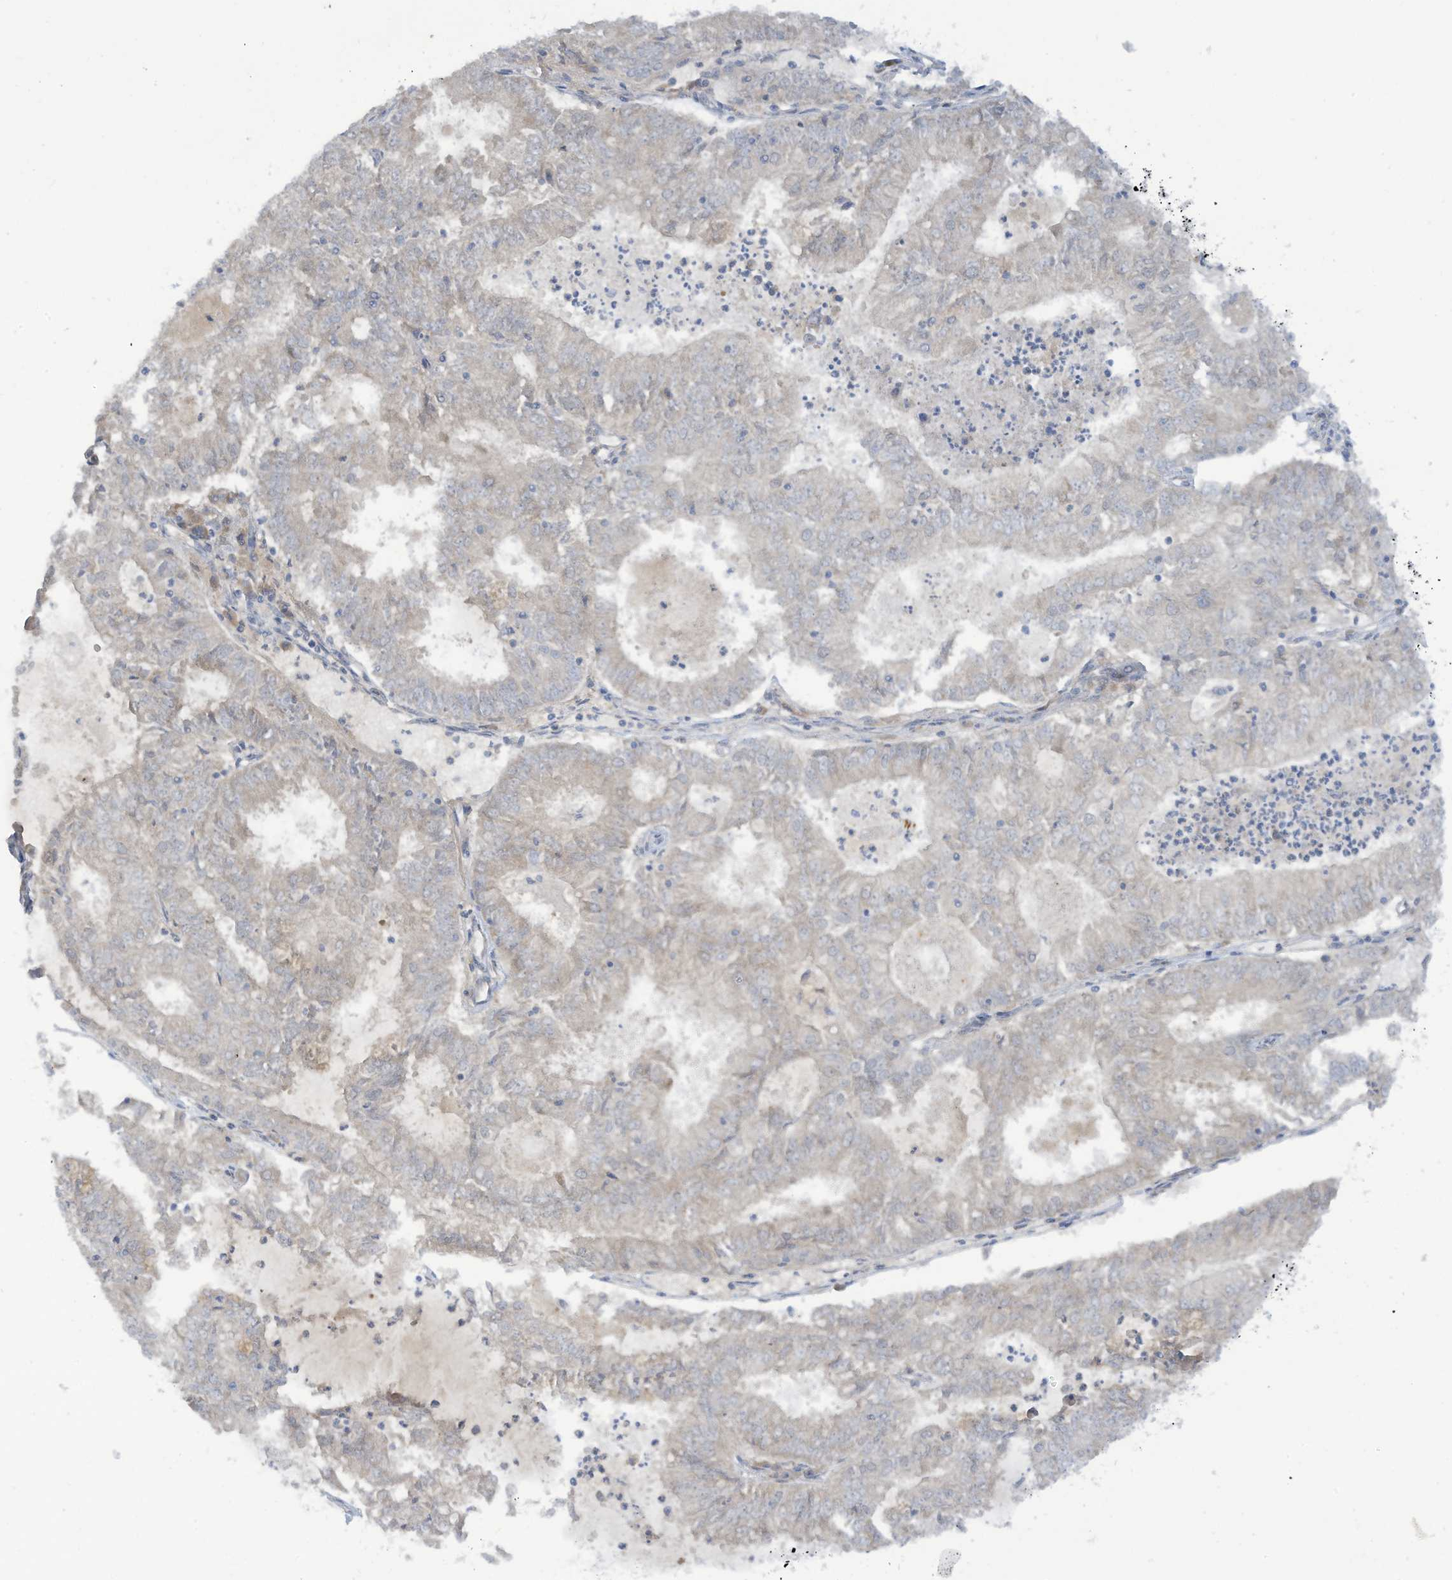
{"staining": {"intensity": "negative", "quantity": "none", "location": "none"}, "tissue": "endometrial cancer", "cell_type": "Tumor cells", "image_type": "cancer", "snomed": [{"axis": "morphology", "description": "Adenocarcinoma, NOS"}, {"axis": "topography", "description": "Endometrium"}], "caption": "This is a image of IHC staining of endometrial cancer, which shows no expression in tumor cells.", "gene": "LRRN2", "patient": {"sex": "female", "age": 57}}